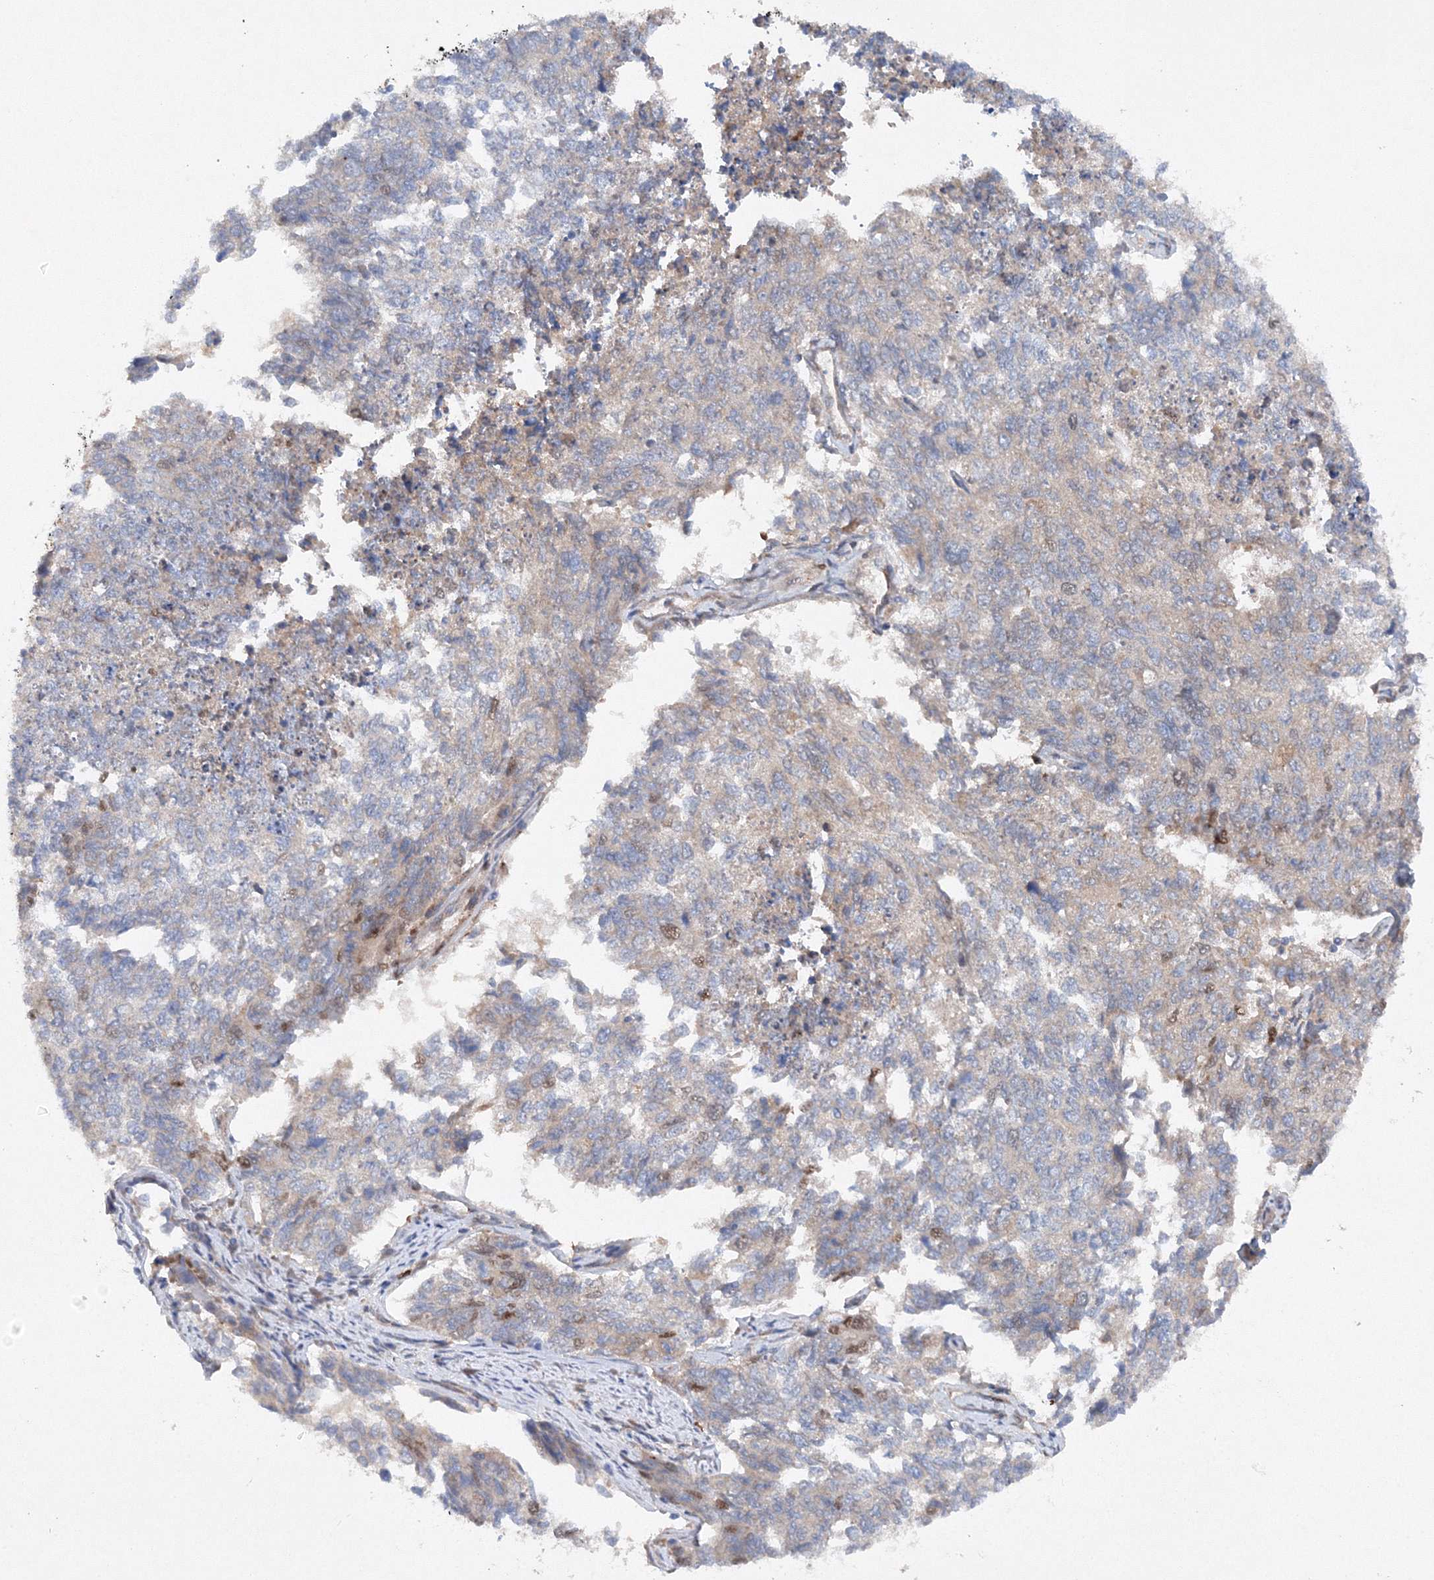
{"staining": {"intensity": "moderate", "quantity": "<25%", "location": "nuclear"}, "tissue": "cervical cancer", "cell_type": "Tumor cells", "image_type": "cancer", "snomed": [{"axis": "morphology", "description": "Squamous cell carcinoma, NOS"}, {"axis": "topography", "description": "Cervix"}], "caption": "A low amount of moderate nuclear staining is appreciated in about <25% of tumor cells in cervical cancer (squamous cell carcinoma) tissue. (Brightfield microscopy of DAB IHC at high magnification).", "gene": "SLC36A1", "patient": {"sex": "female", "age": 63}}